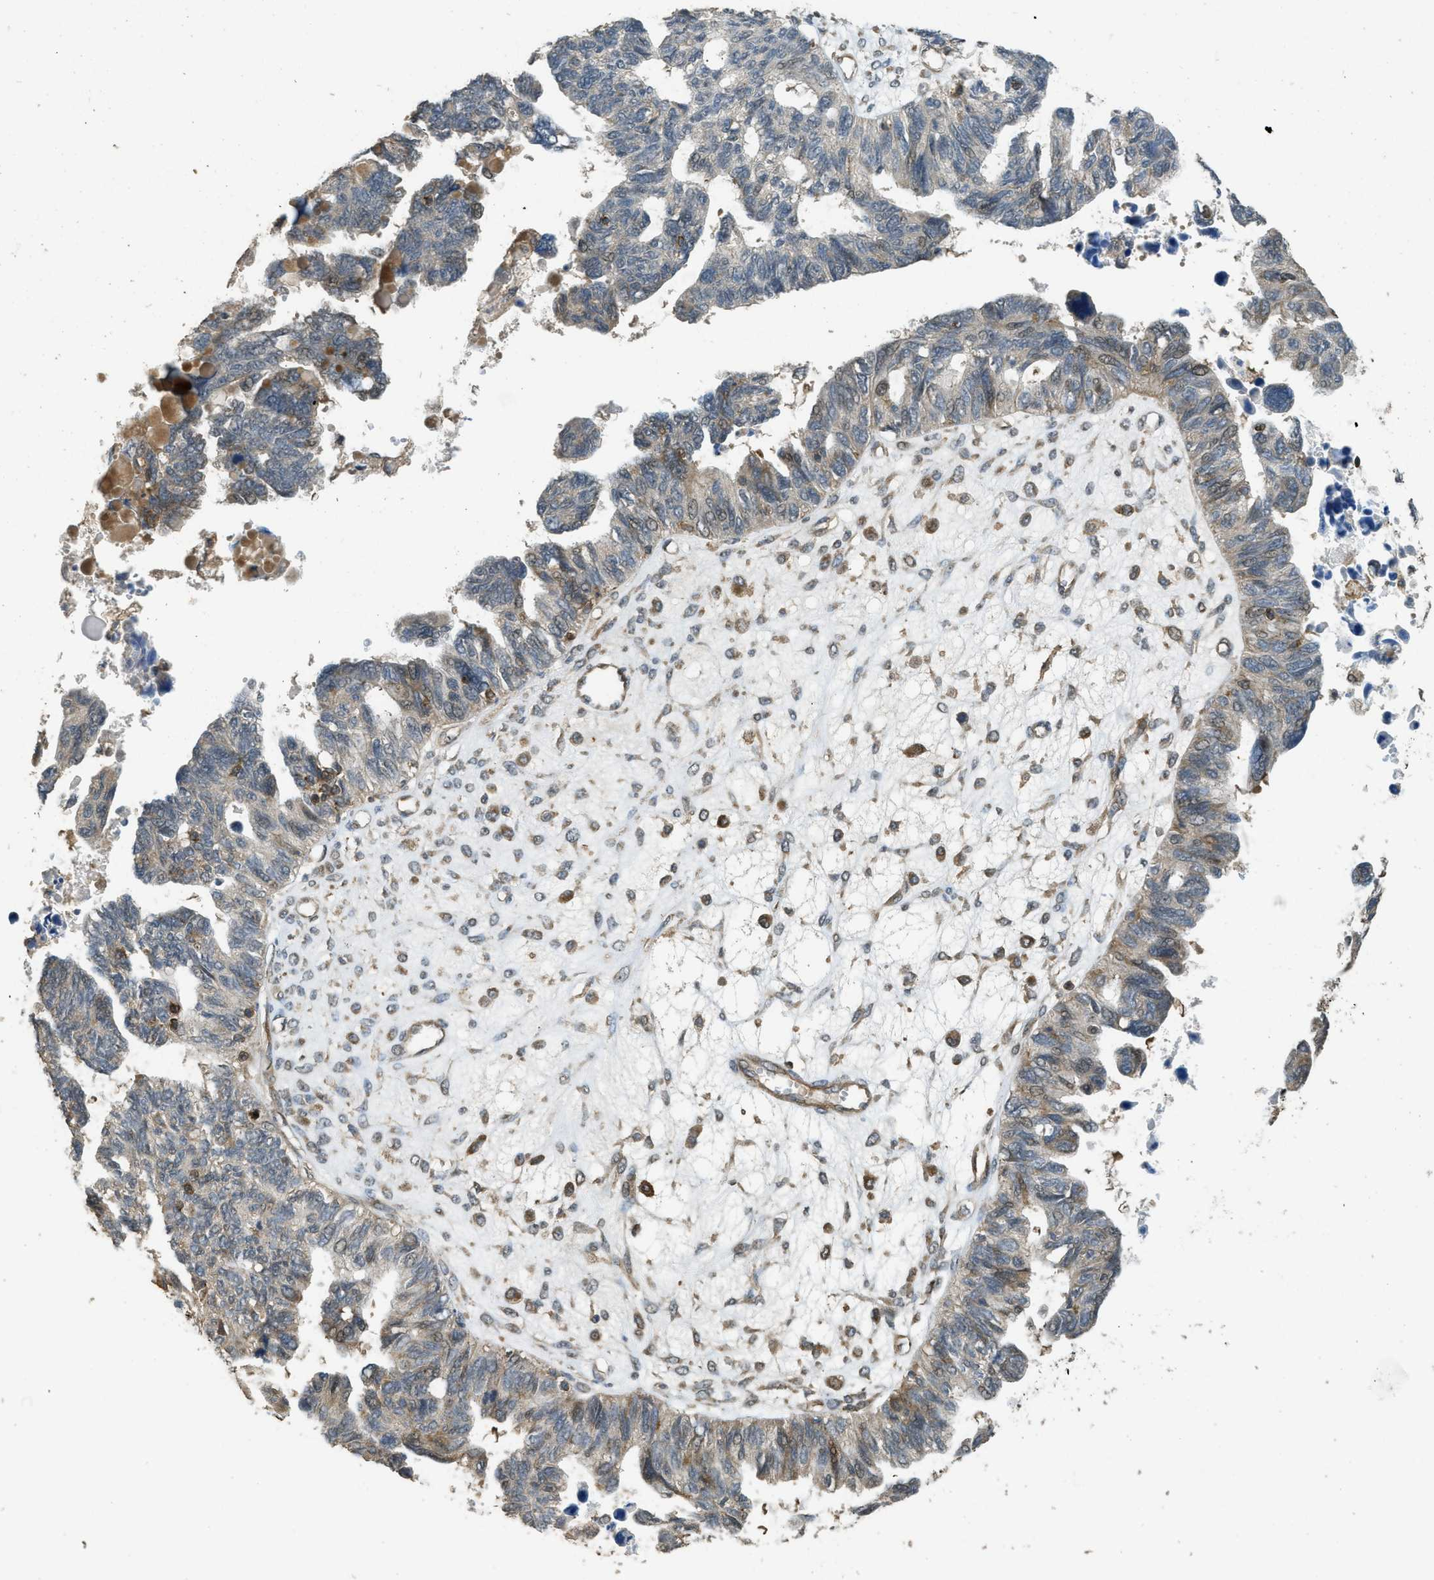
{"staining": {"intensity": "moderate", "quantity": "25%-75%", "location": "cytoplasmic/membranous"}, "tissue": "ovarian cancer", "cell_type": "Tumor cells", "image_type": "cancer", "snomed": [{"axis": "morphology", "description": "Cystadenocarcinoma, serous, NOS"}, {"axis": "topography", "description": "Ovary"}], "caption": "The histopathology image reveals staining of ovarian cancer (serous cystadenocarcinoma), revealing moderate cytoplasmic/membranous protein expression (brown color) within tumor cells.", "gene": "PPP6R3", "patient": {"sex": "female", "age": 79}}